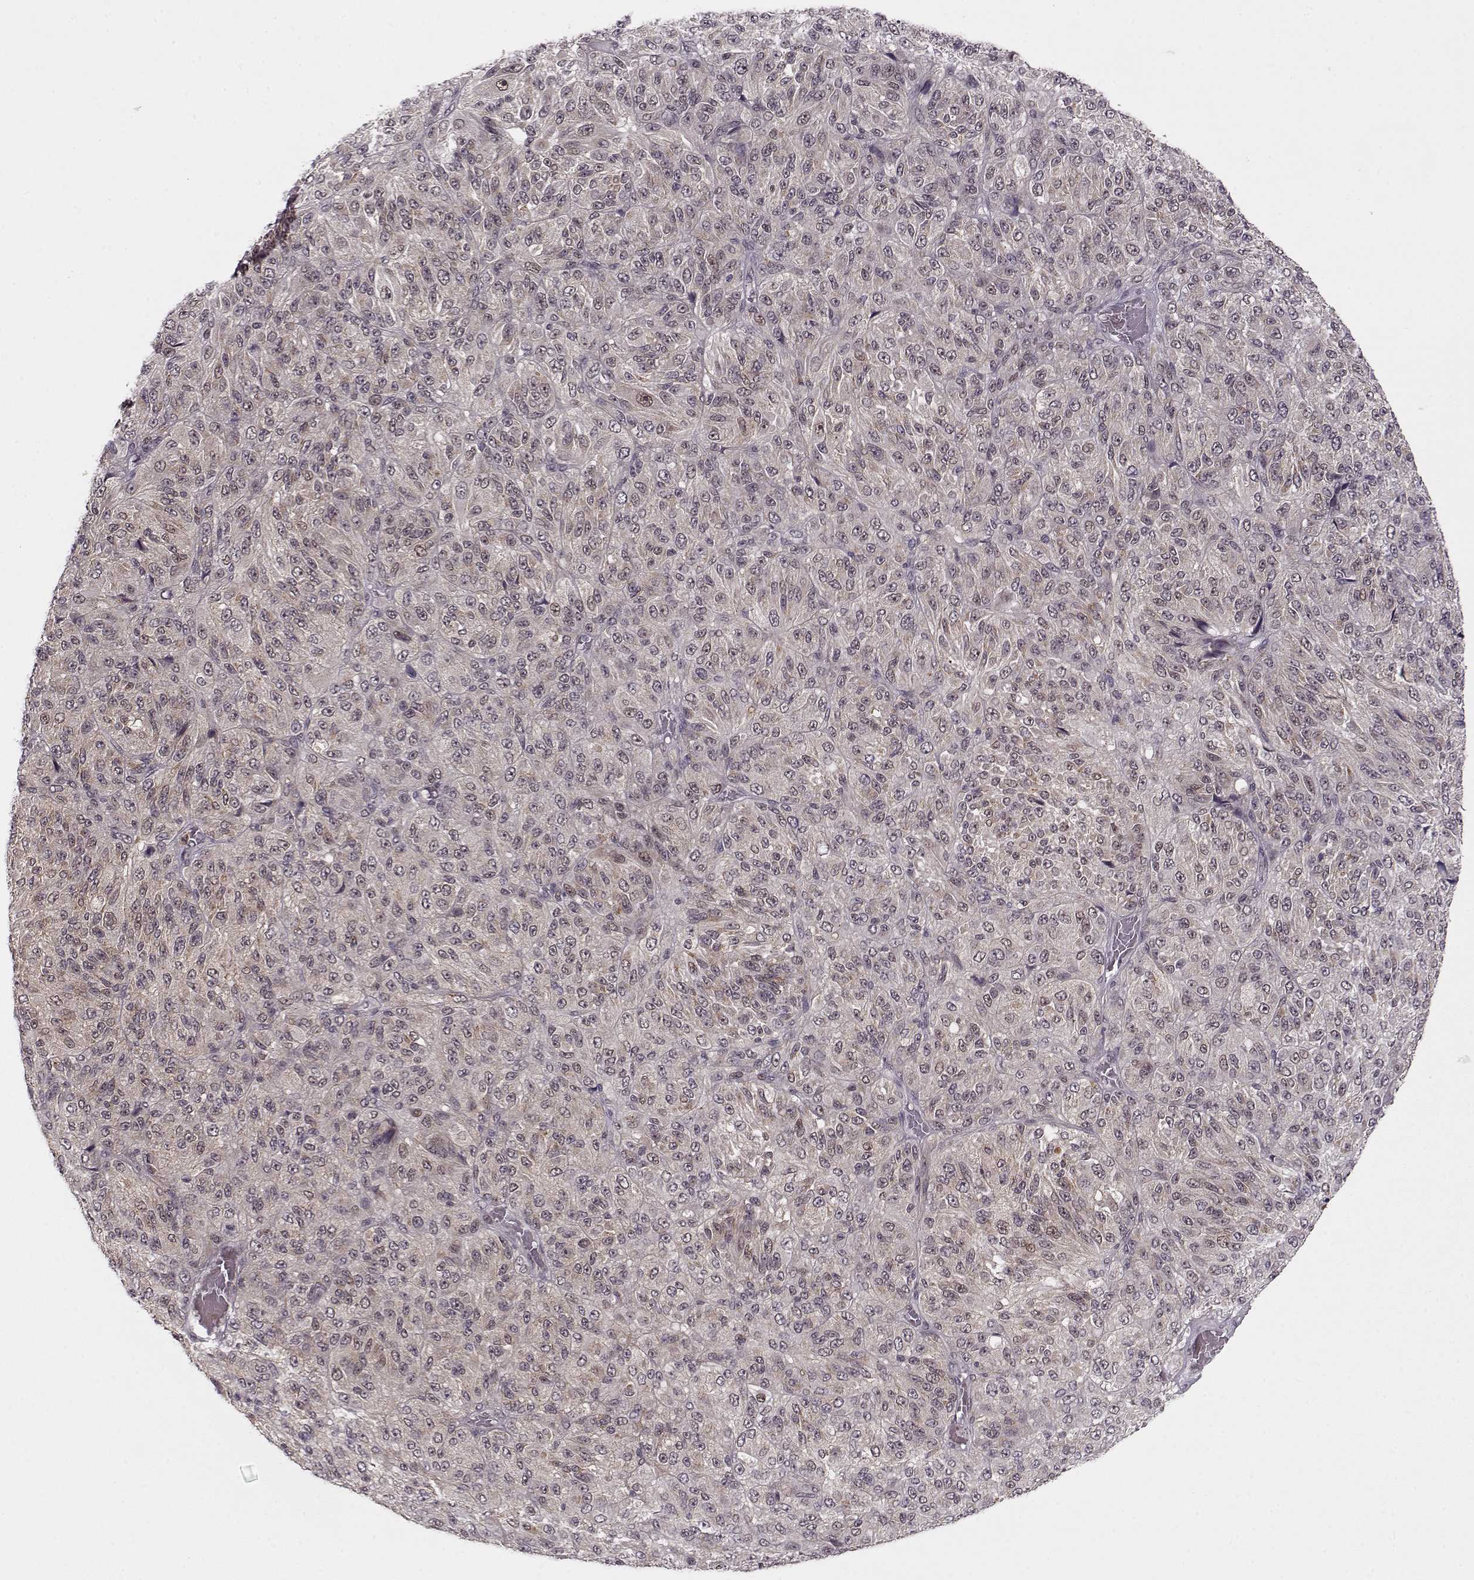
{"staining": {"intensity": "weak", "quantity": "25%-75%", "location": "cytoplasmic/membranous"}, "tissue": "melanoma", "cell_type": "Tumor cells", "image_type": "cancer", "snomed": [{"axis": "morphology", "description": "Malignant melanoma, Metastatic site"}, {"axis": "topography", "description": "Brain"}], "caption": "Protein analysis of melanoma tissue displays weak cytoplasmic/membranous positivity in approximately 25%-75% of tumor cells.", "gene": "DENND4B", "patient": {"sex": "female", "age": 56}}